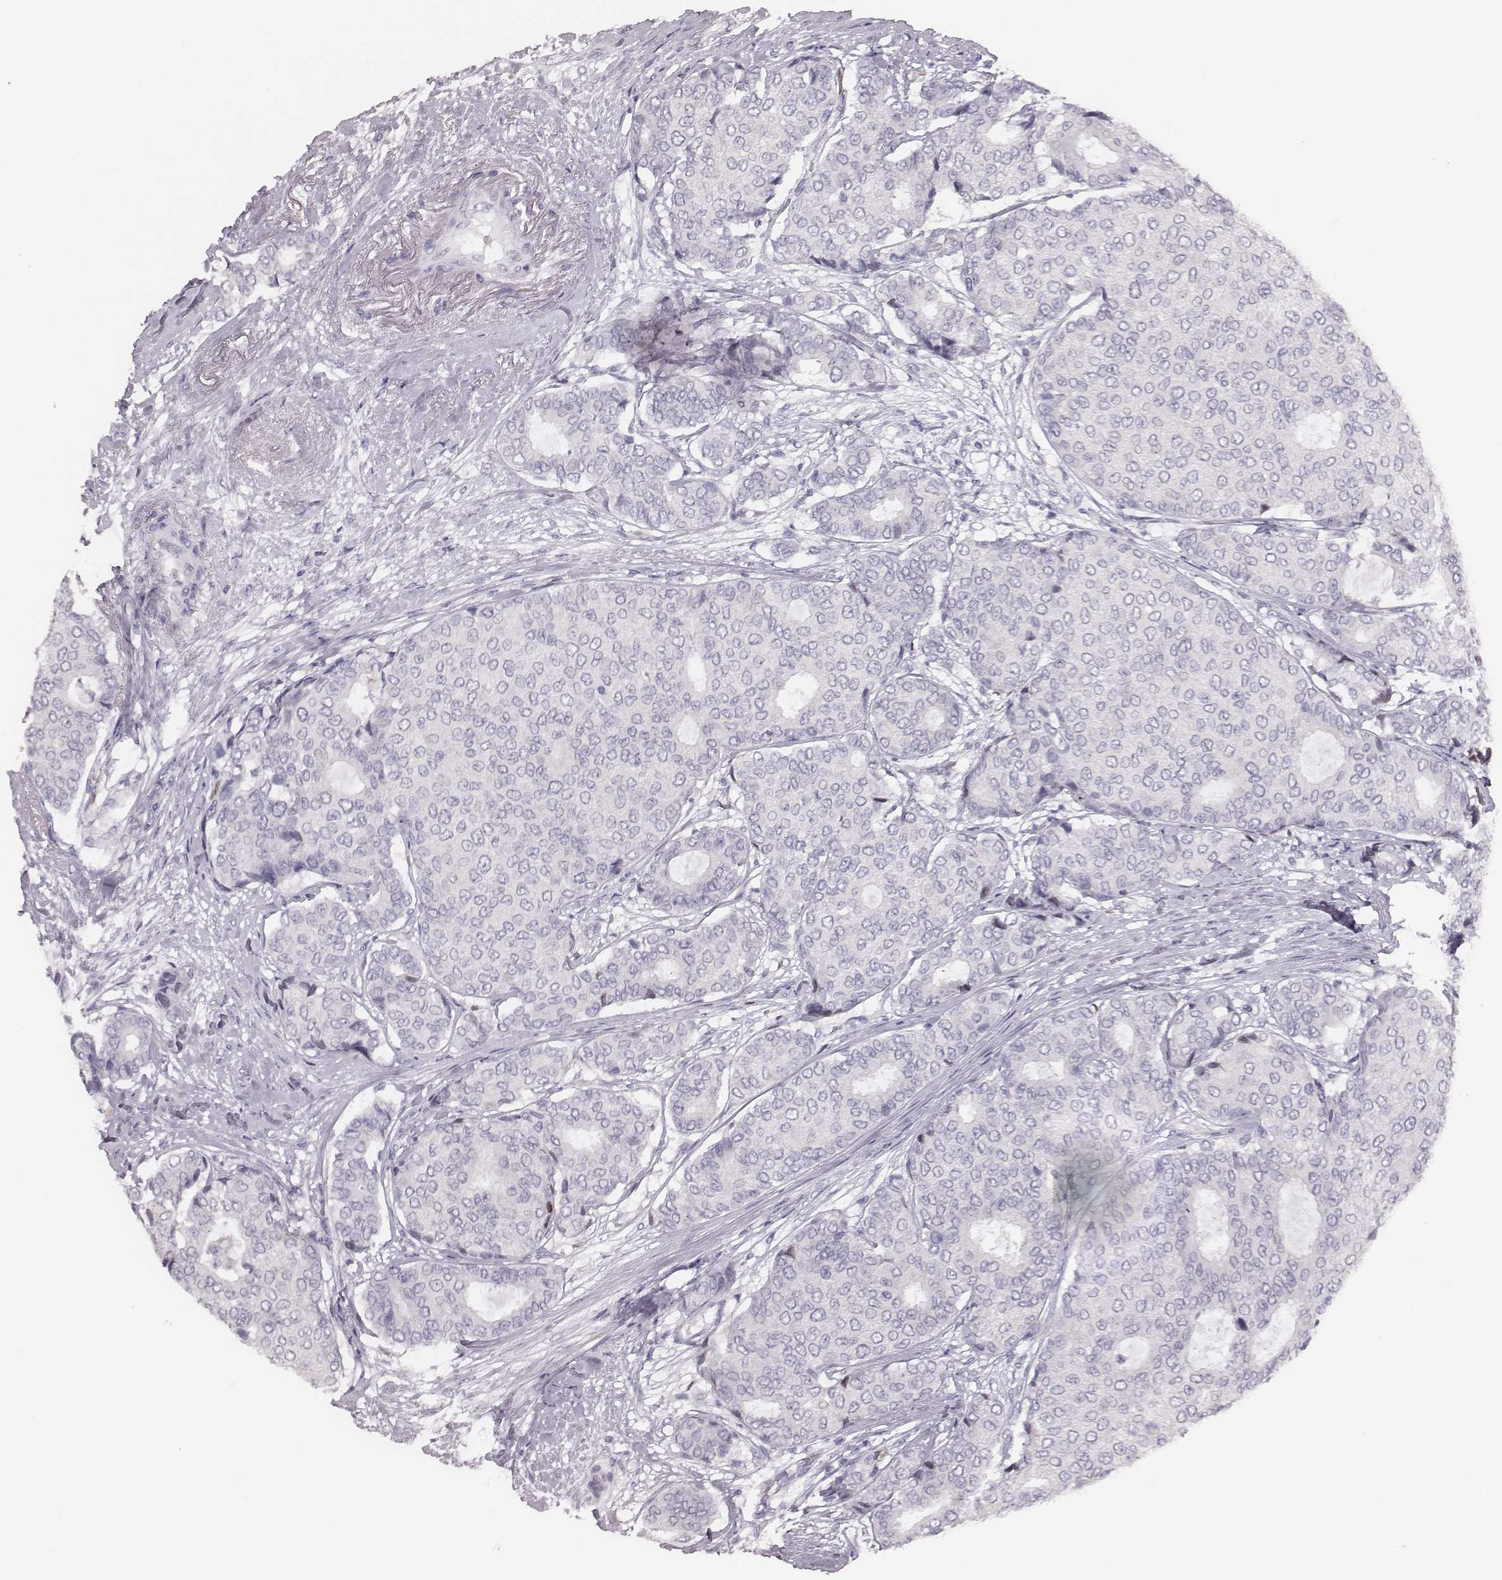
{"staining": {"intensity": "negative", "quantity": "none", "location": "none"}, "tissue": "breast cancer", "cell_type": "Tumor cells", "image_type": "cancer", "snomed": [{"axis": "morphology", "description": "Duct carcinoma"}, {"axis": "topography", "description": "Breast"}], "caption": "Tumor cells show no significant expression in intraductal carcinoma (breast).", "gene": "ADGRF4", "patient": {"sex": "female", "age": 75}}